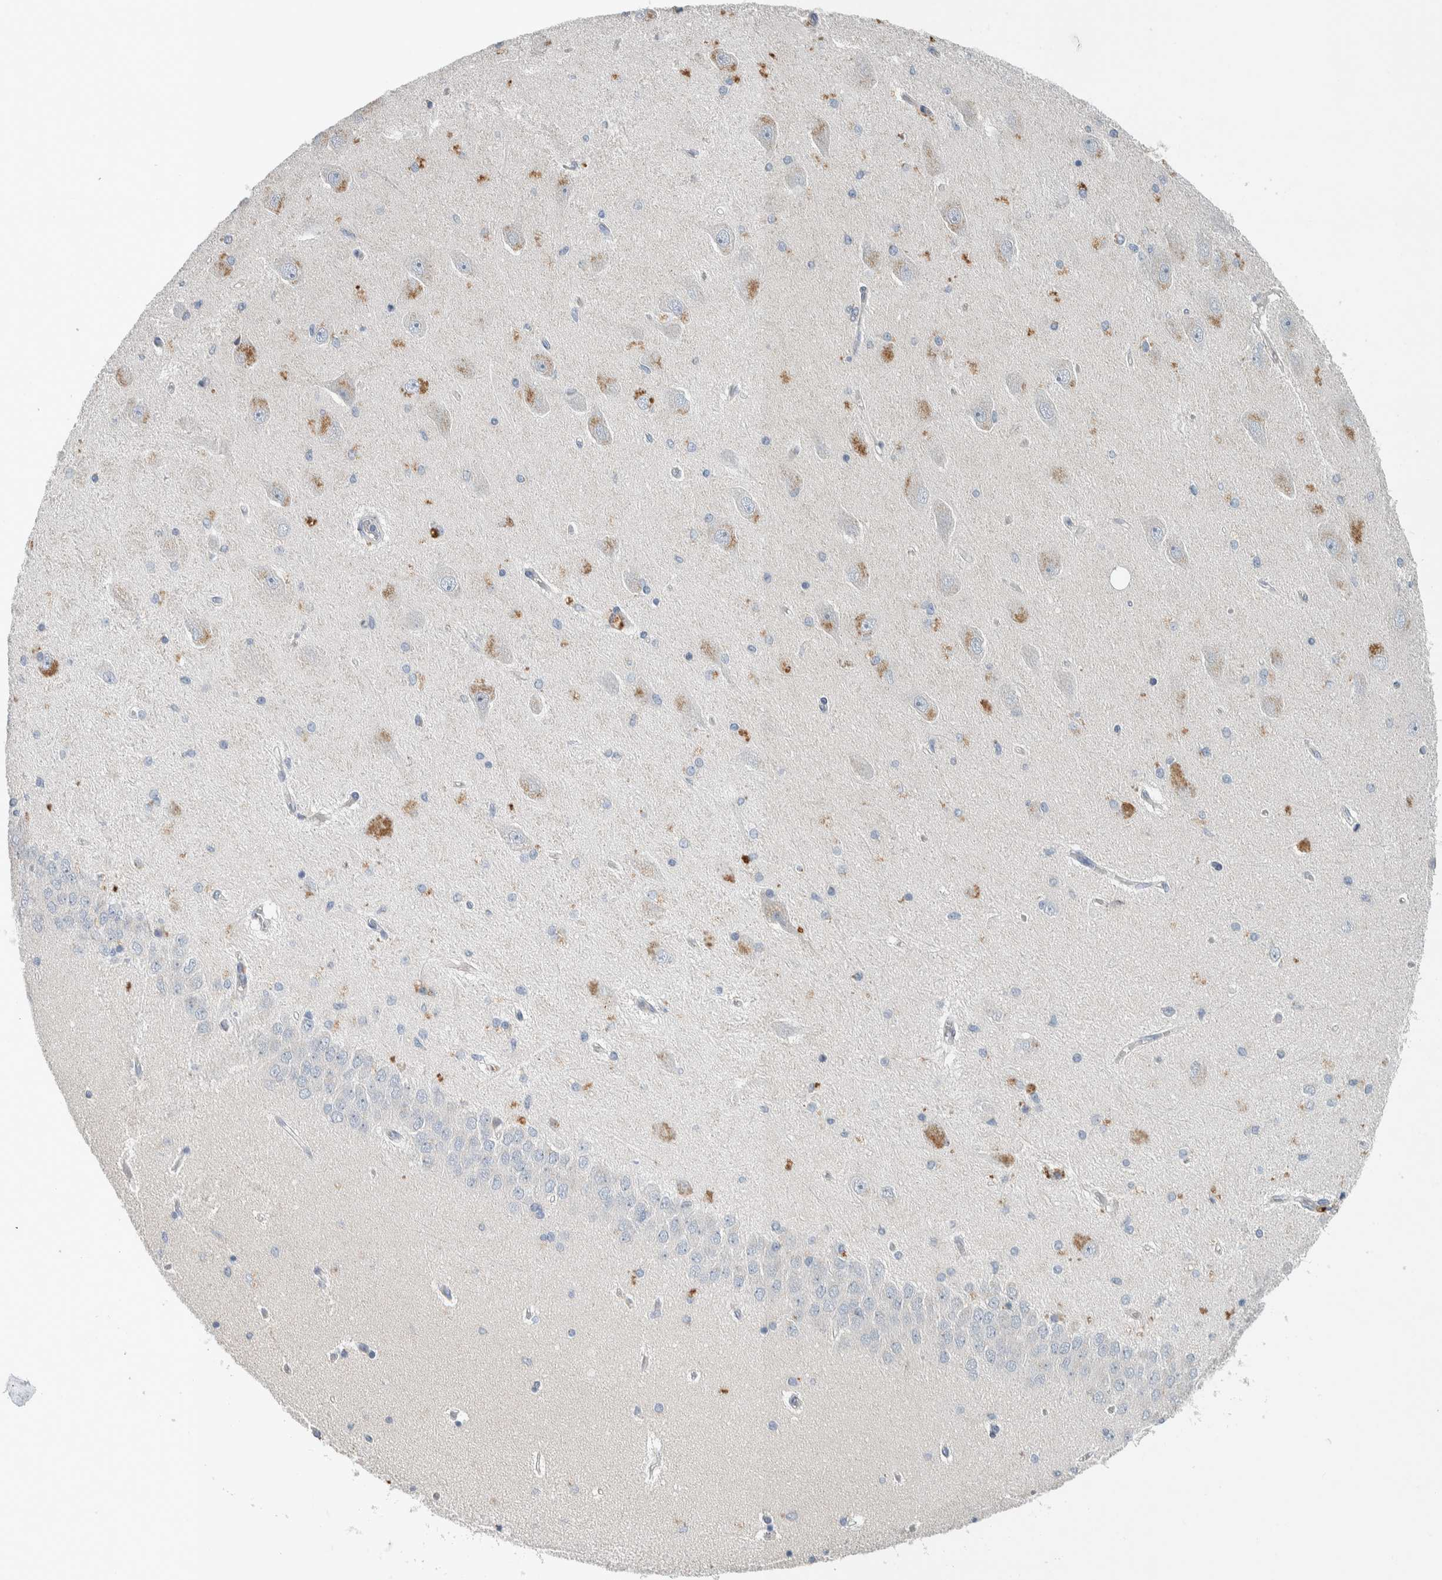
{"staining": {"intensity": "negative", "quantity": "none", "location": "none"}, "tissue": "hippocampus", "cell_type": "Glial cells", "image_type": "normal", "snomed": [{"axis": "morphology", "description": "Normal tissue, NOS"}, {"axis": "topography", "description": "Hippocampus"}], "caption": "There is no significant positivity in glial cells of hippocampus. (IHC, brightfield microscopy, high magnification).", "gene": "NFKB2", "patient": {"sex": "female", "age": 54}}